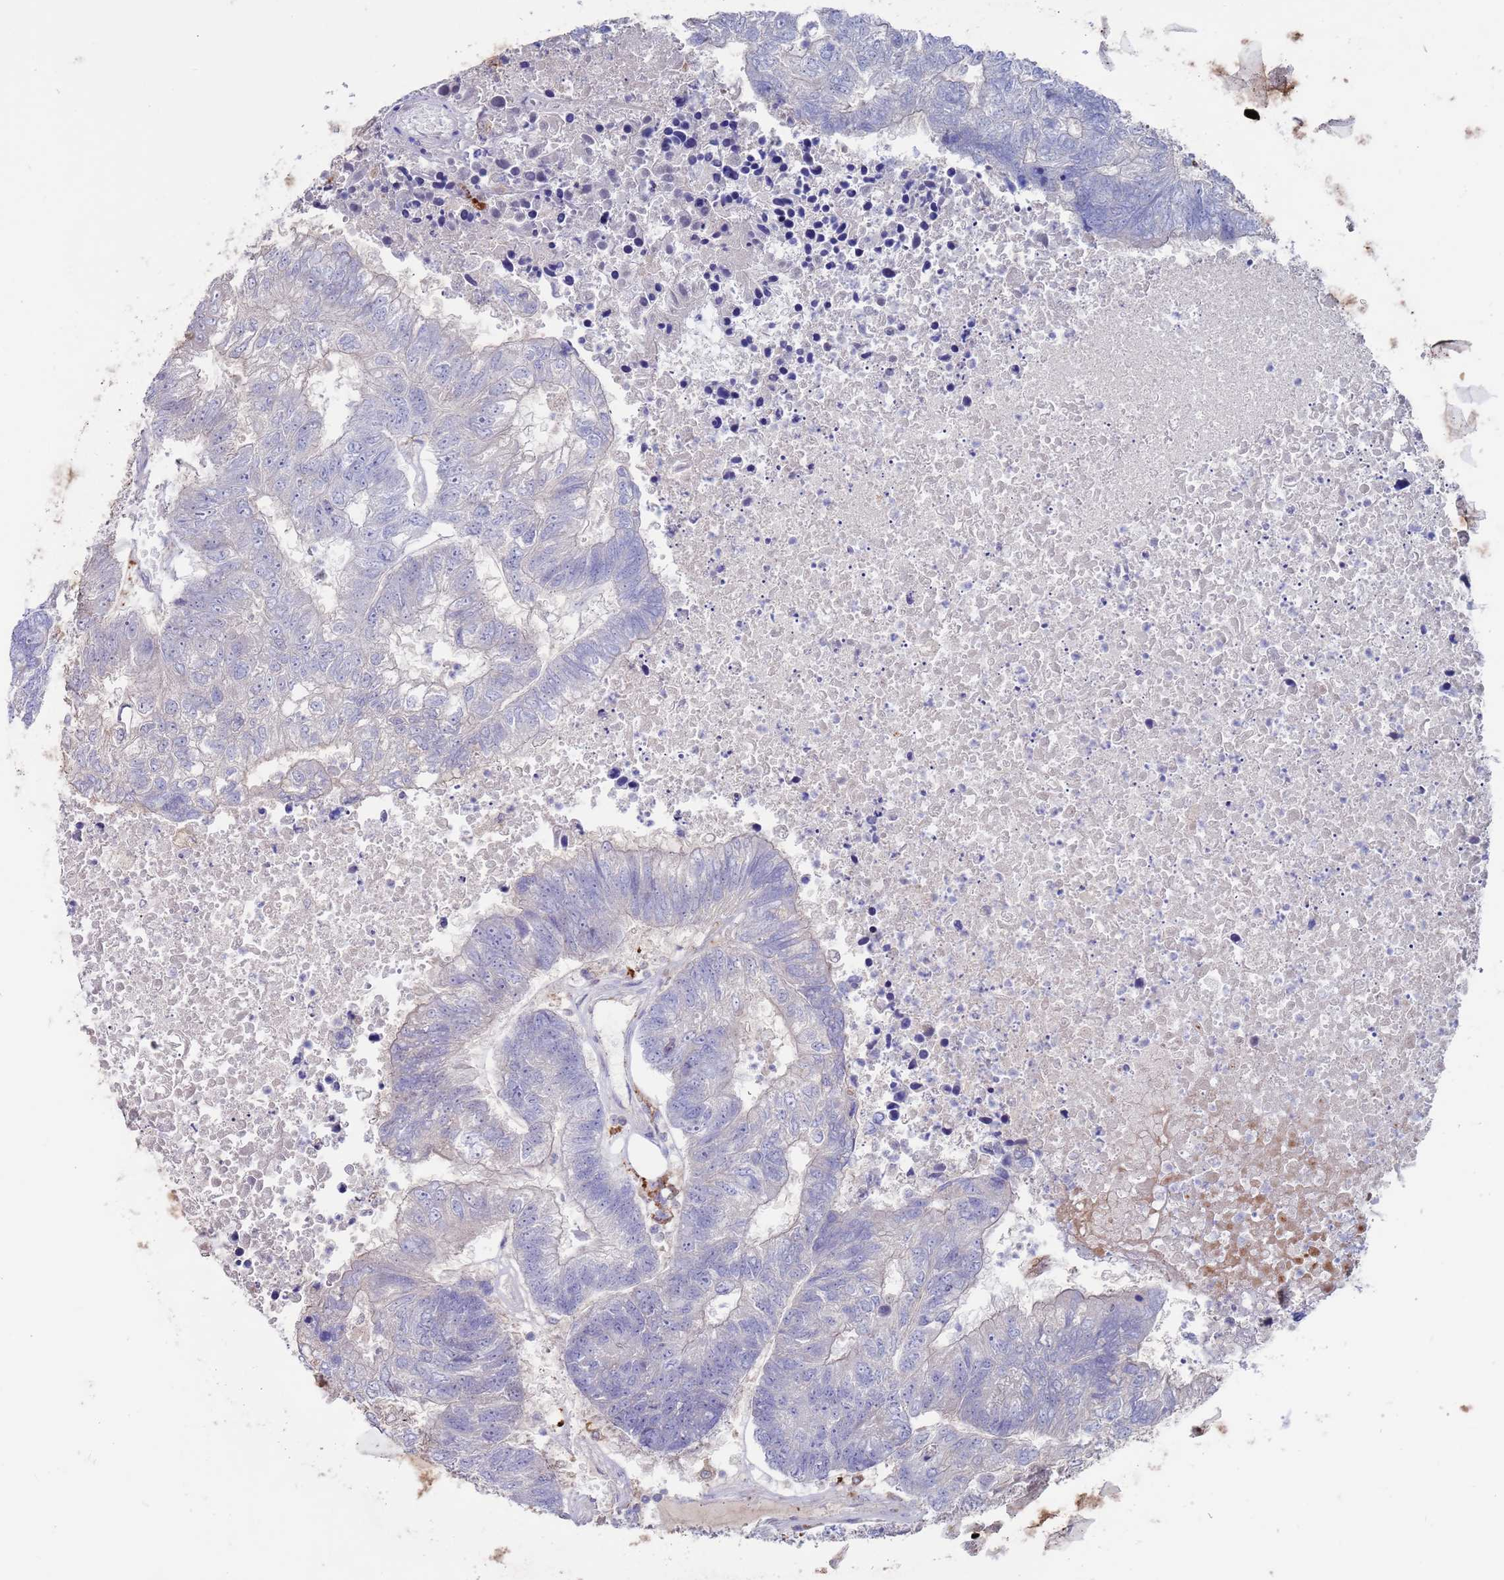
{"staining": {"intensity": "negative", "quantity": "none", "location": "none"}, "tissue": "colorectal cancer", "cell_type": "Tumor cells", "image_type": "cancer", "snomed": [{"axis": "morphology", "description": "Adenocarcinoma, NOS"}, {"axis": "topography", "description": "Colon"}], "caption": "This is an IHC micrograph of colorectal cancer (adenocarcinoma). There is no expression in tumor cells.", "gene": "GREB1L", "patient": {"sex": "female", "age": 48}}